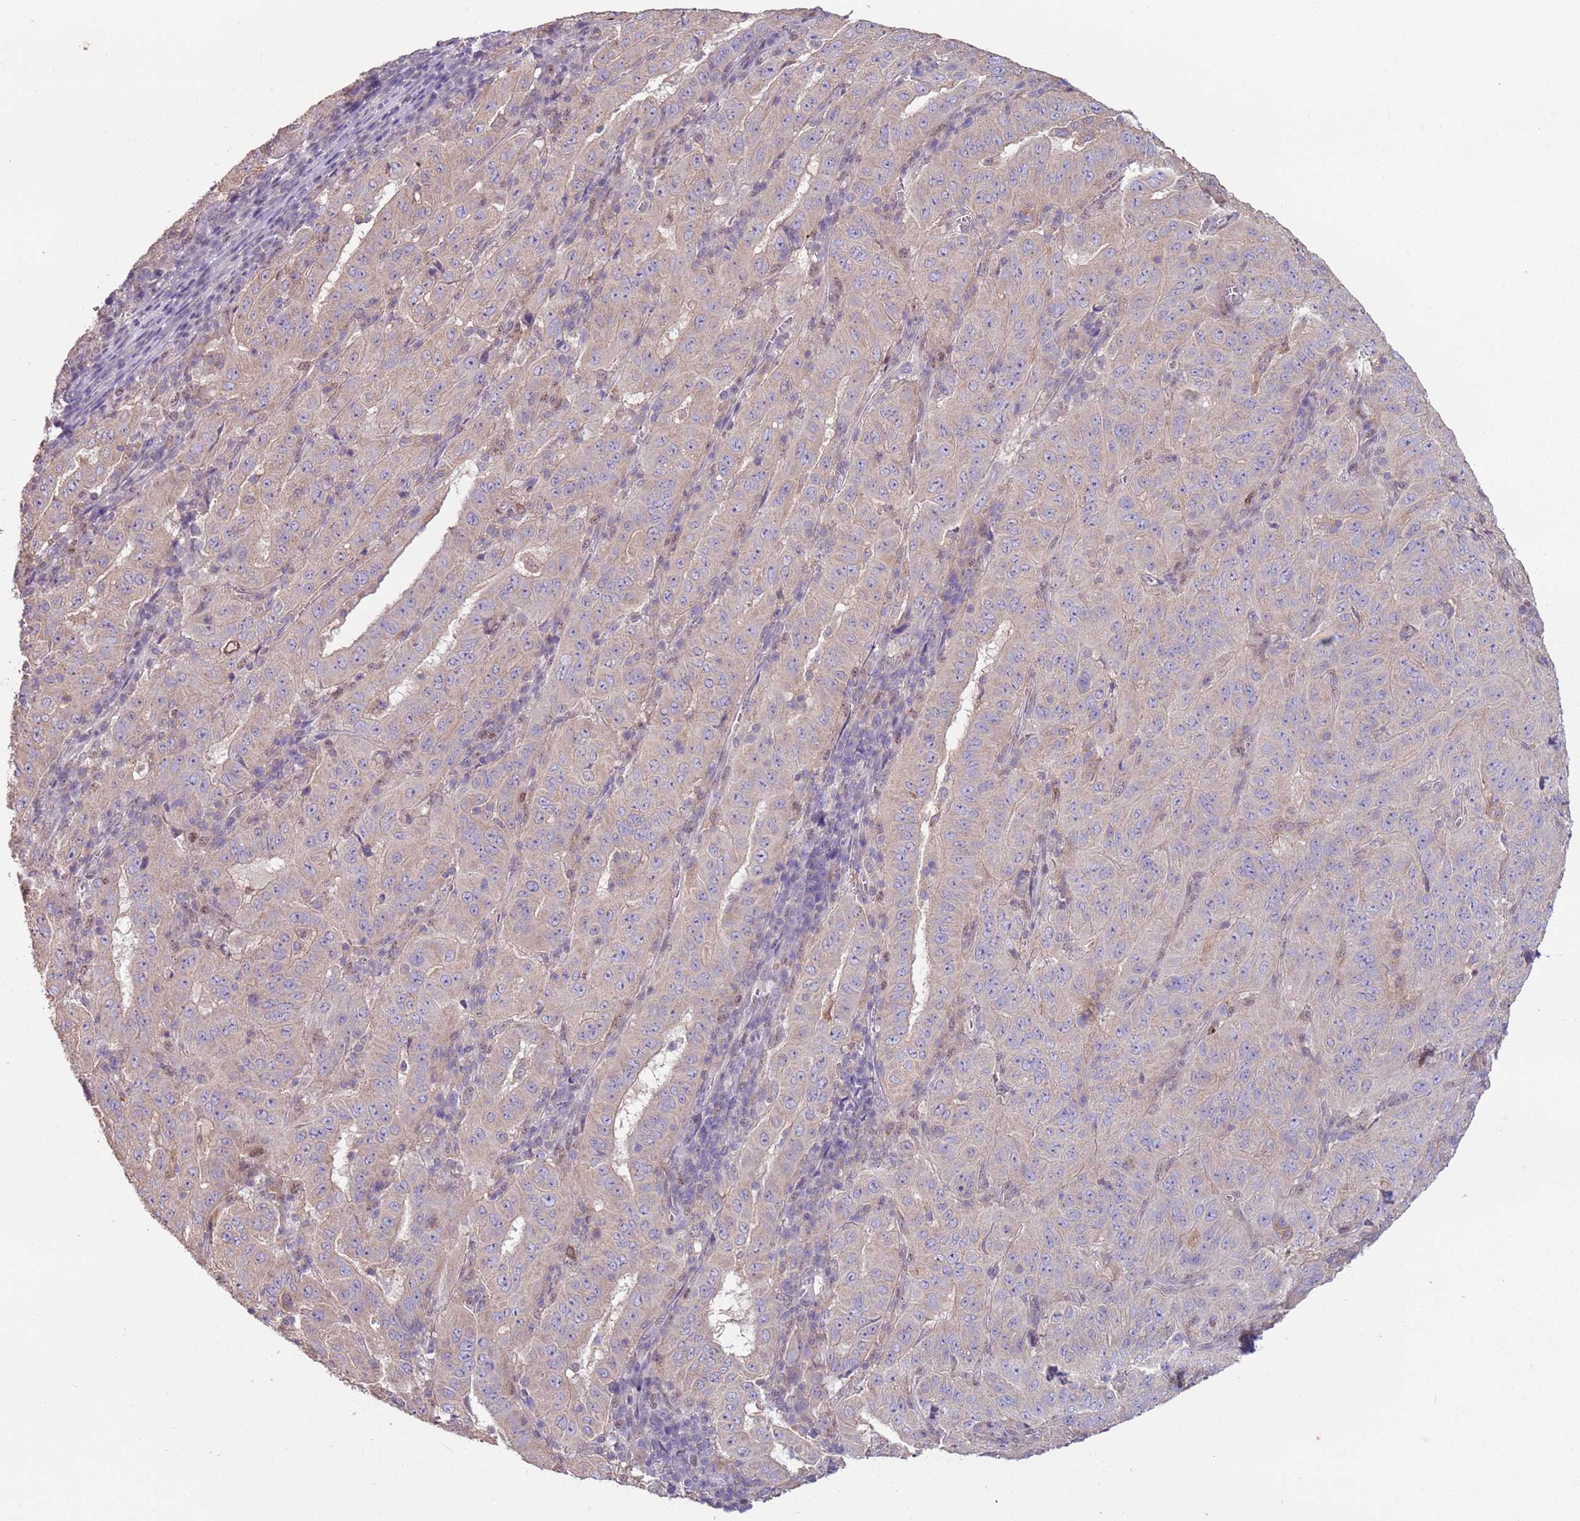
{"staining": {"intensity": "negative", "quantity": "none", "location": "none"}, "tissue": "pancreatic cancer", "cell_type": "Tumor cells", "image_type": "cancer", "snomed": [{"axis": "morphology", "description": "Adenocarcinoma, NOS"}, {"axis": "topography", "description": "Pancreas"}], "caption": "This is a micrograph of immunohistochemistry staining of adenocarcinoma (pancreatic), which shows no positivity in tumor cells. (DAB immunohistochemistry visualized using brightfield microscopy, high magnification).", "gene": "CAPN9", "patient": {"sex": "male", "age": 63}}